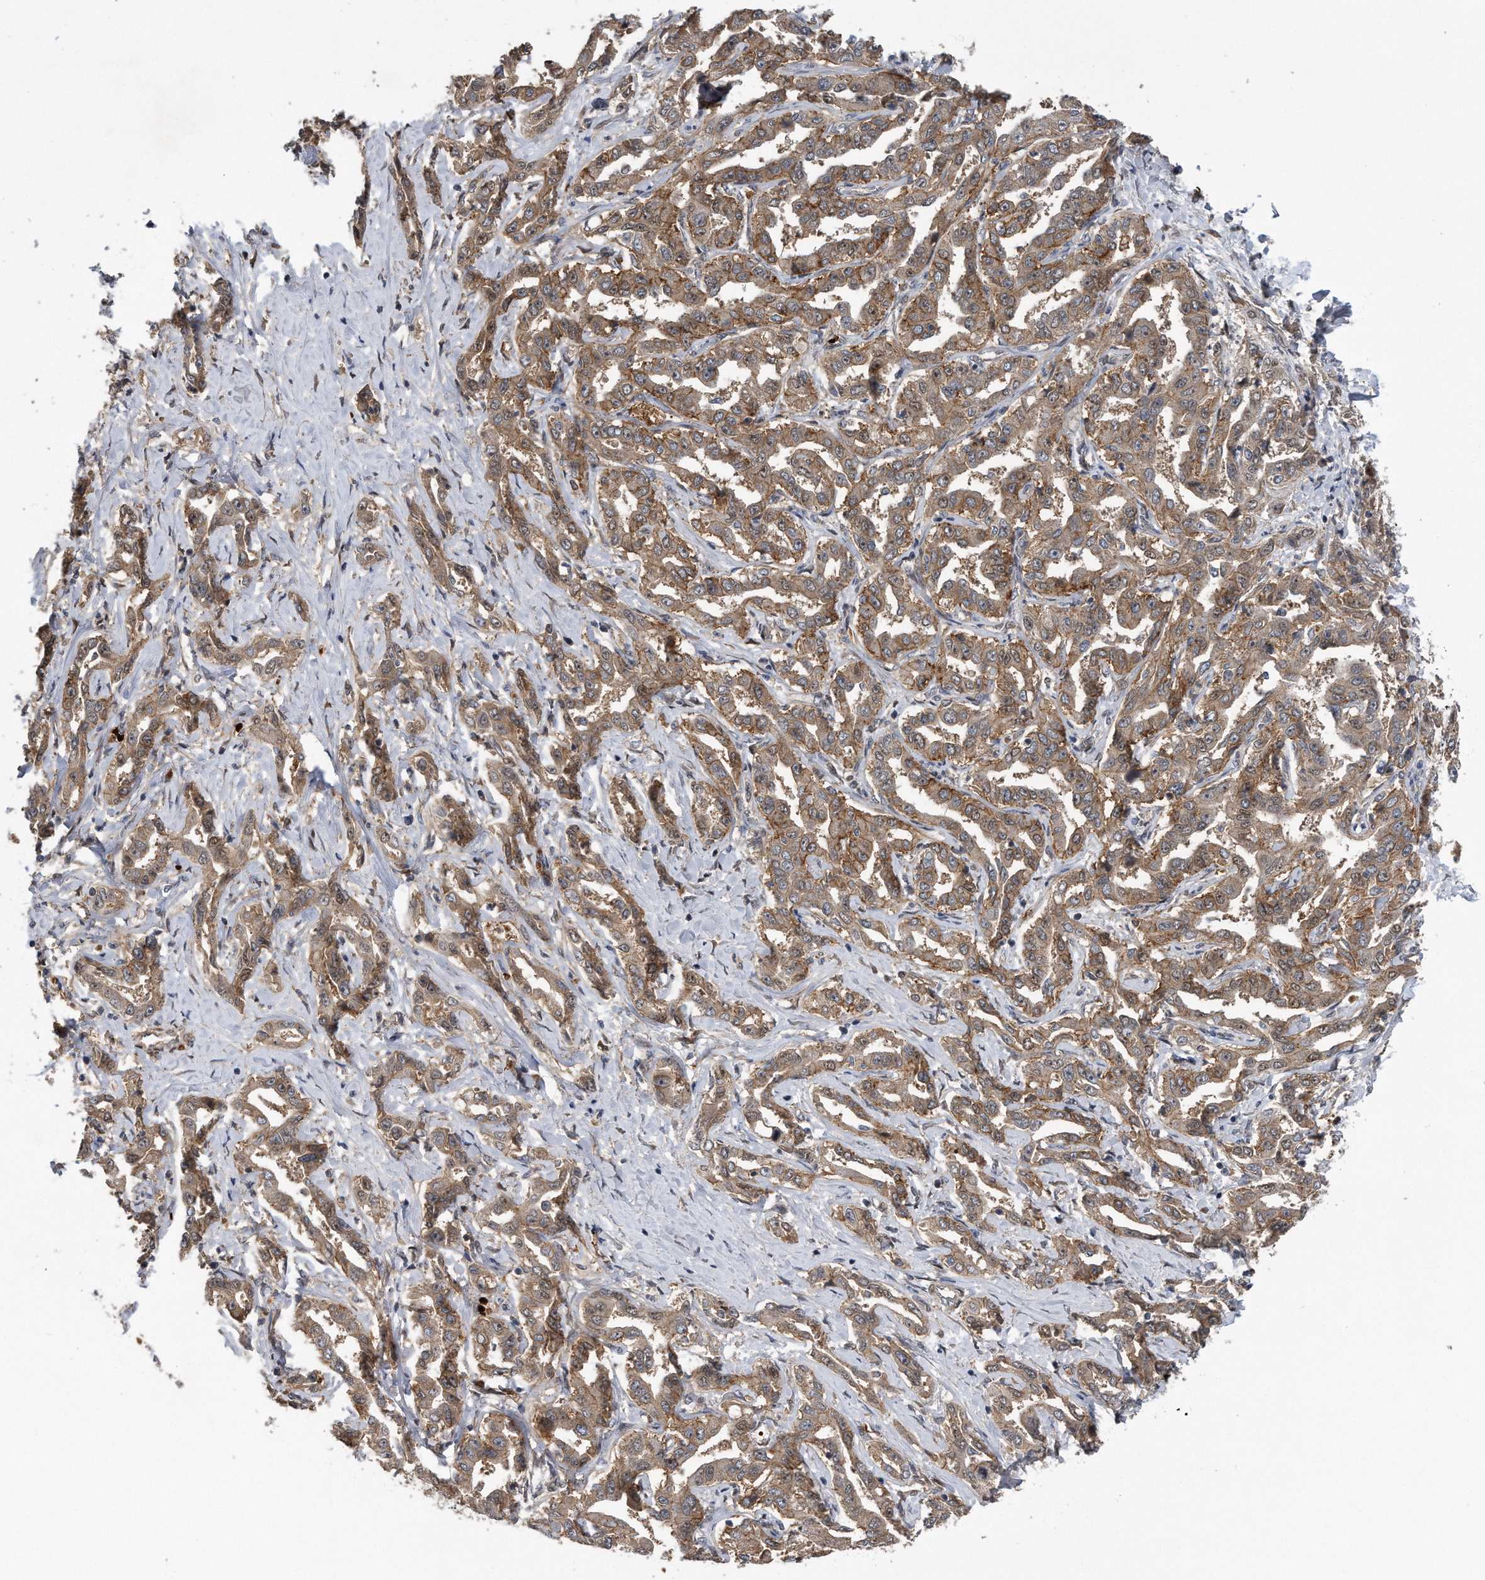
{"staining": {"intensity": "moderate", "quantity": ">75%", "location": "cytoplasmic/membranous,nuclear"}, "tissue": "liver cancer", "cell_type": "Tumor cells", "image_type": "cancer", "snomed": [{"axis": "morphology", "description": "Cholangiocarcinoma"}, {"axis": "topography", "description": "Liver"}], "caption": "Immunohistochemical staining of liver cancer displays medium levels of moderate cytoplasmic/membranous and nuclear protein expression in about >75% of tumor cells.", "gene": "ZNF79", "patient": {"sex": "male", "age": 59}}